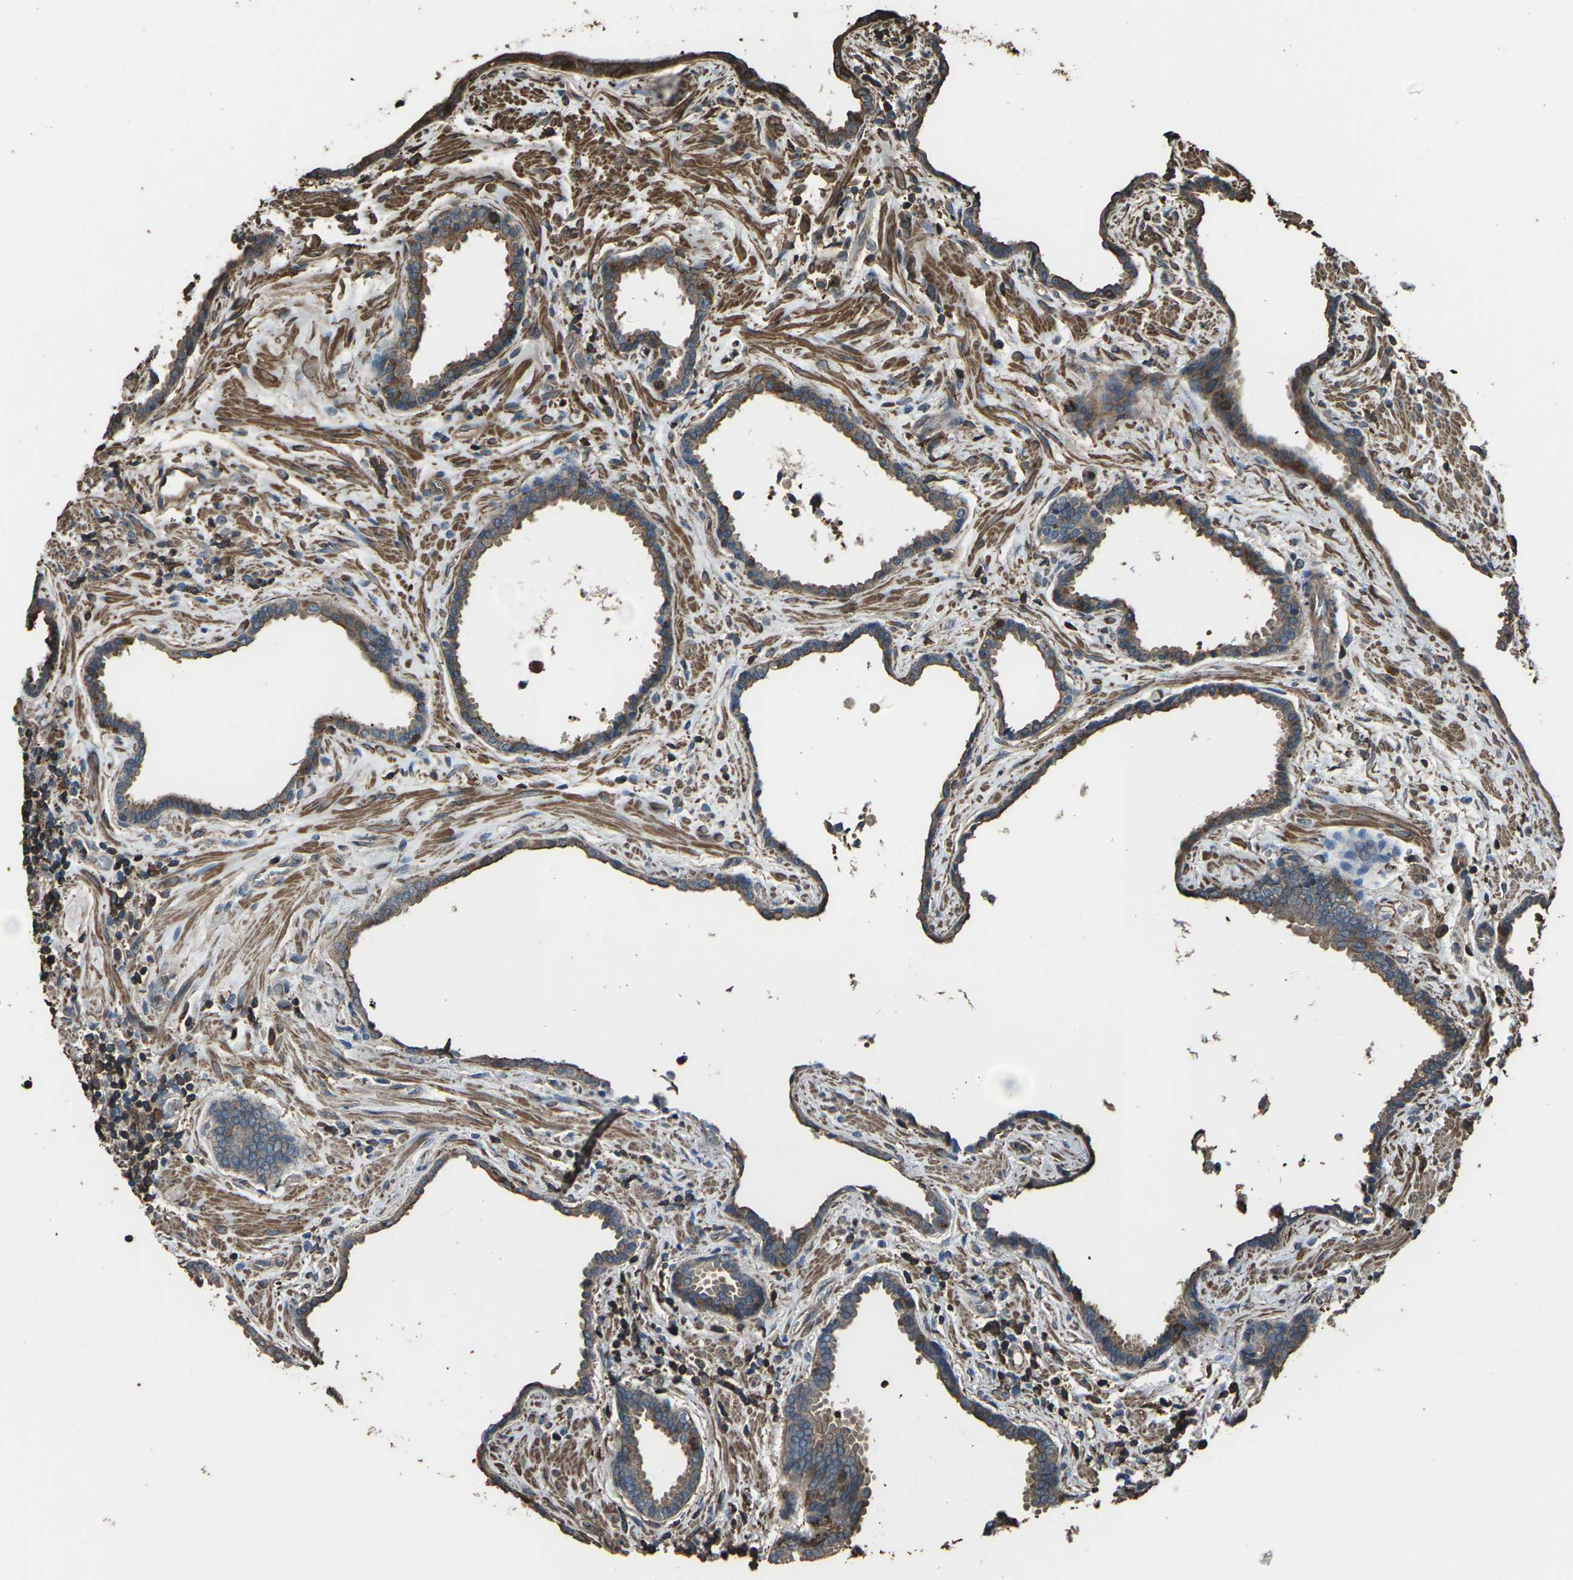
{"staining": {"intensity": "moderate", "quantity": "25%-75%", "location": "cytoplasmic/membranous"}, "tissue": "prostate cancer", "cell_type": "Tumor cells", "image_type": "cancer", "snomed": [{"axis": "morphology", "description": "Adenocarcinoma, Low grade"}, {"axis": "topography", "description": "Prostate"}], "caption": "High-power microscopy captured an IHC histopathology image of prostate cancer, revealing moderate cytoplasmic/membranous staining in approximately 25%-75% of tumor cells. (DAB (3,3'-diaminobenzidine) = brown stain, brightfield microscopy at high magnification).", "gene": "DHPS", "patient": {"sex": "male", "age": 60}}